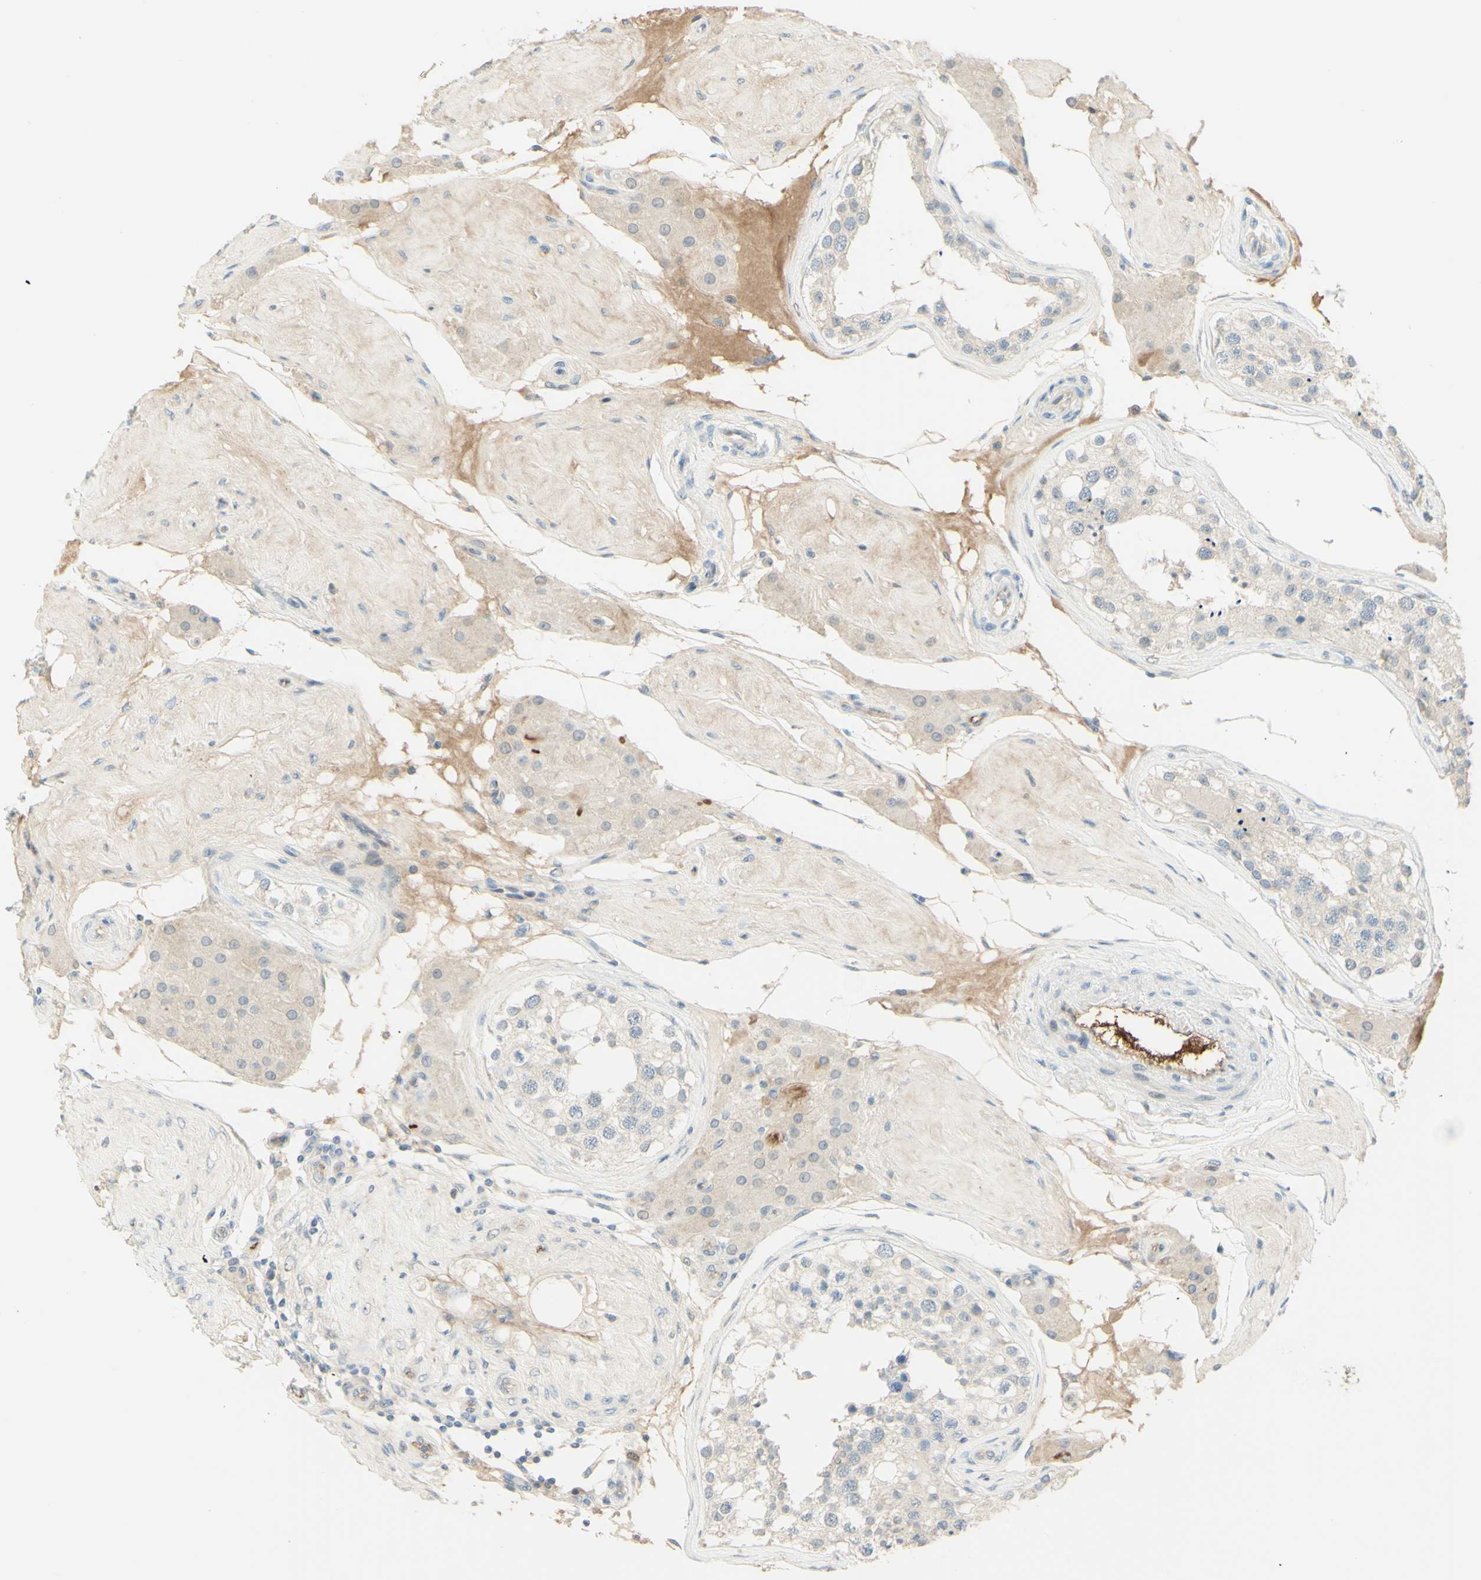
{"staining": {"intensity": "negative", "quantity": "none", "location": "none"}, "tissue": "testis", "cell_type": "Cells in seminiferous ducts", "image_type": "normal", "snomed": [{"axis": "morphology", "description": "Normal tissue, NOS"}, {"axis": "topography", "description": "Testis"}], "caption": "Immunohistochemistry (IHC) photomicrograph of benign human testis stained for a protein (brown), which exhibits no expression in cells in seminiferous ducts.", "gene": "ANGPT2", "patient": {"sex": "male", "age": 68}}